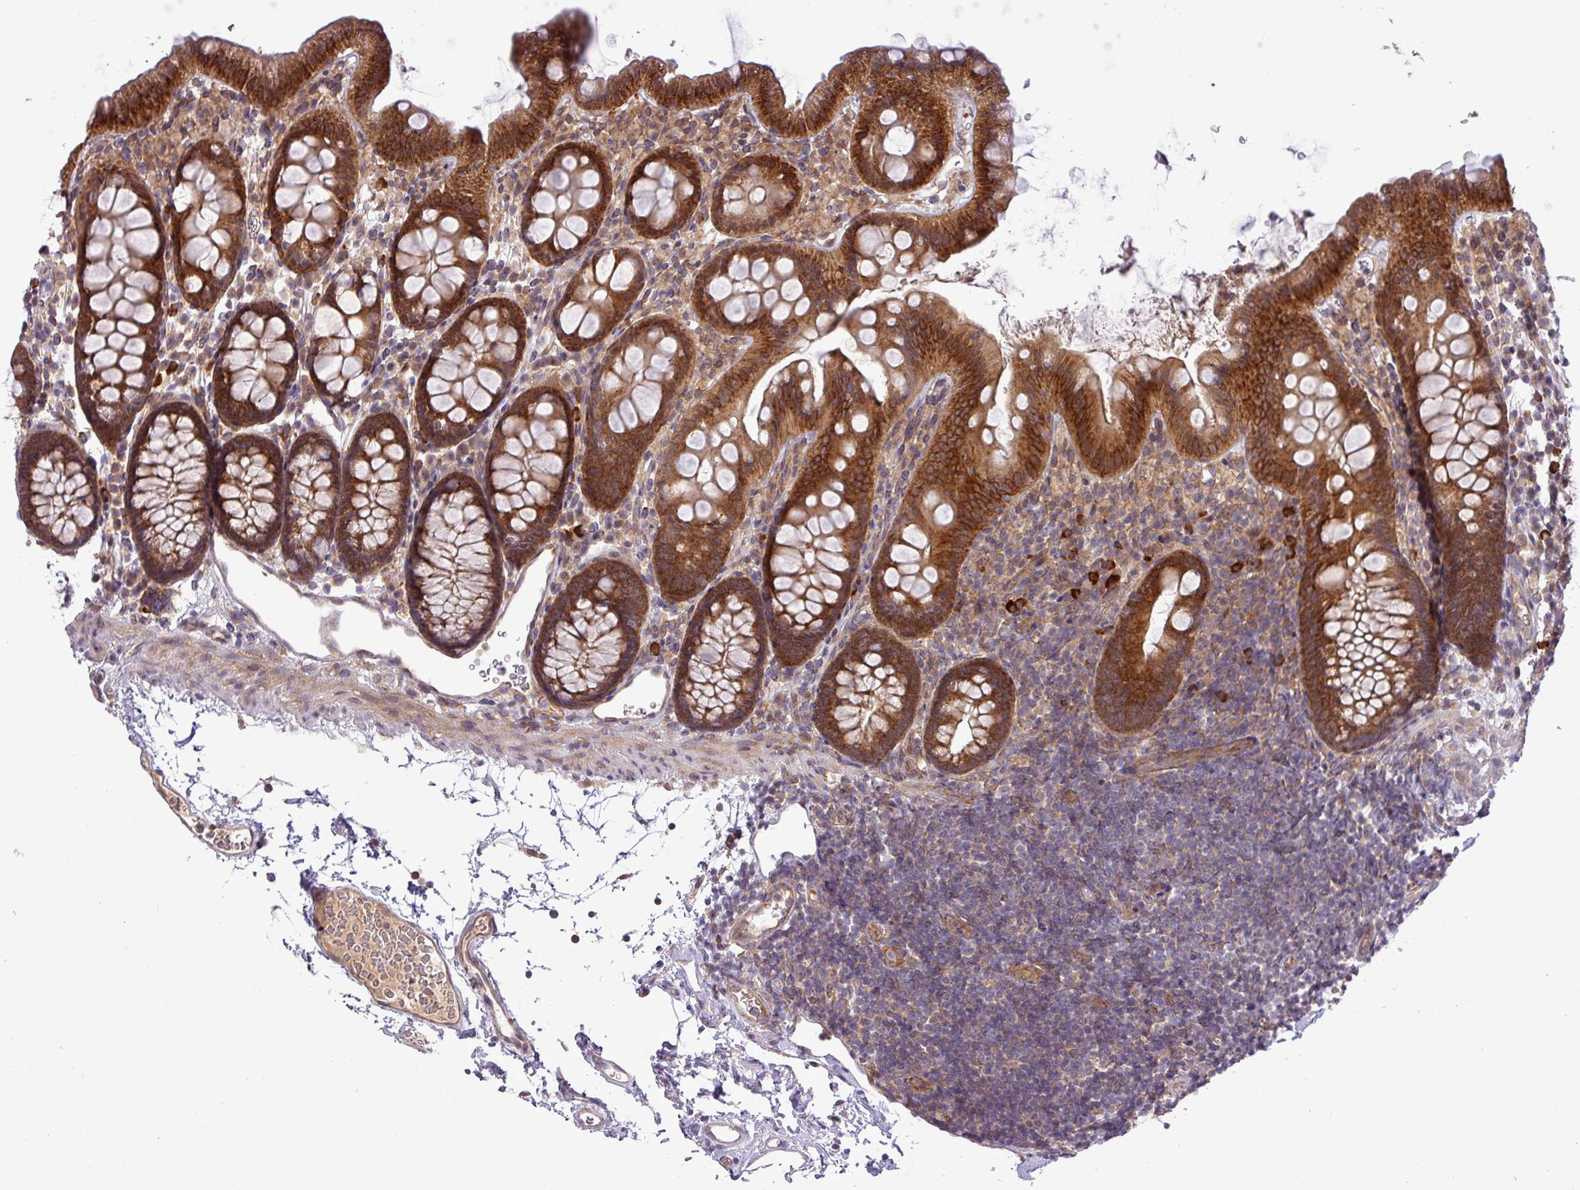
{"staining": {"intensity": "weak", "quantity": ">75%", "location": "cytoplasmic/membranous"}, "tissue": "colon", "cell_type": "Endothelial cells", "image_type": "normal", "snomed": [{"axis": "morphology", "description": "Normal tissue, NOS"}, {"axis": "topography", "description": "Colon"}], "caption": "Immunohistochemical staining of unremarkable human colon reveals >75% levels of weak cytoplasmic/membranous protein positivity in approximately >75% of endothelial cells.", "gene": "FAM222B", "patient": {"sex": "male", "age": 75}}